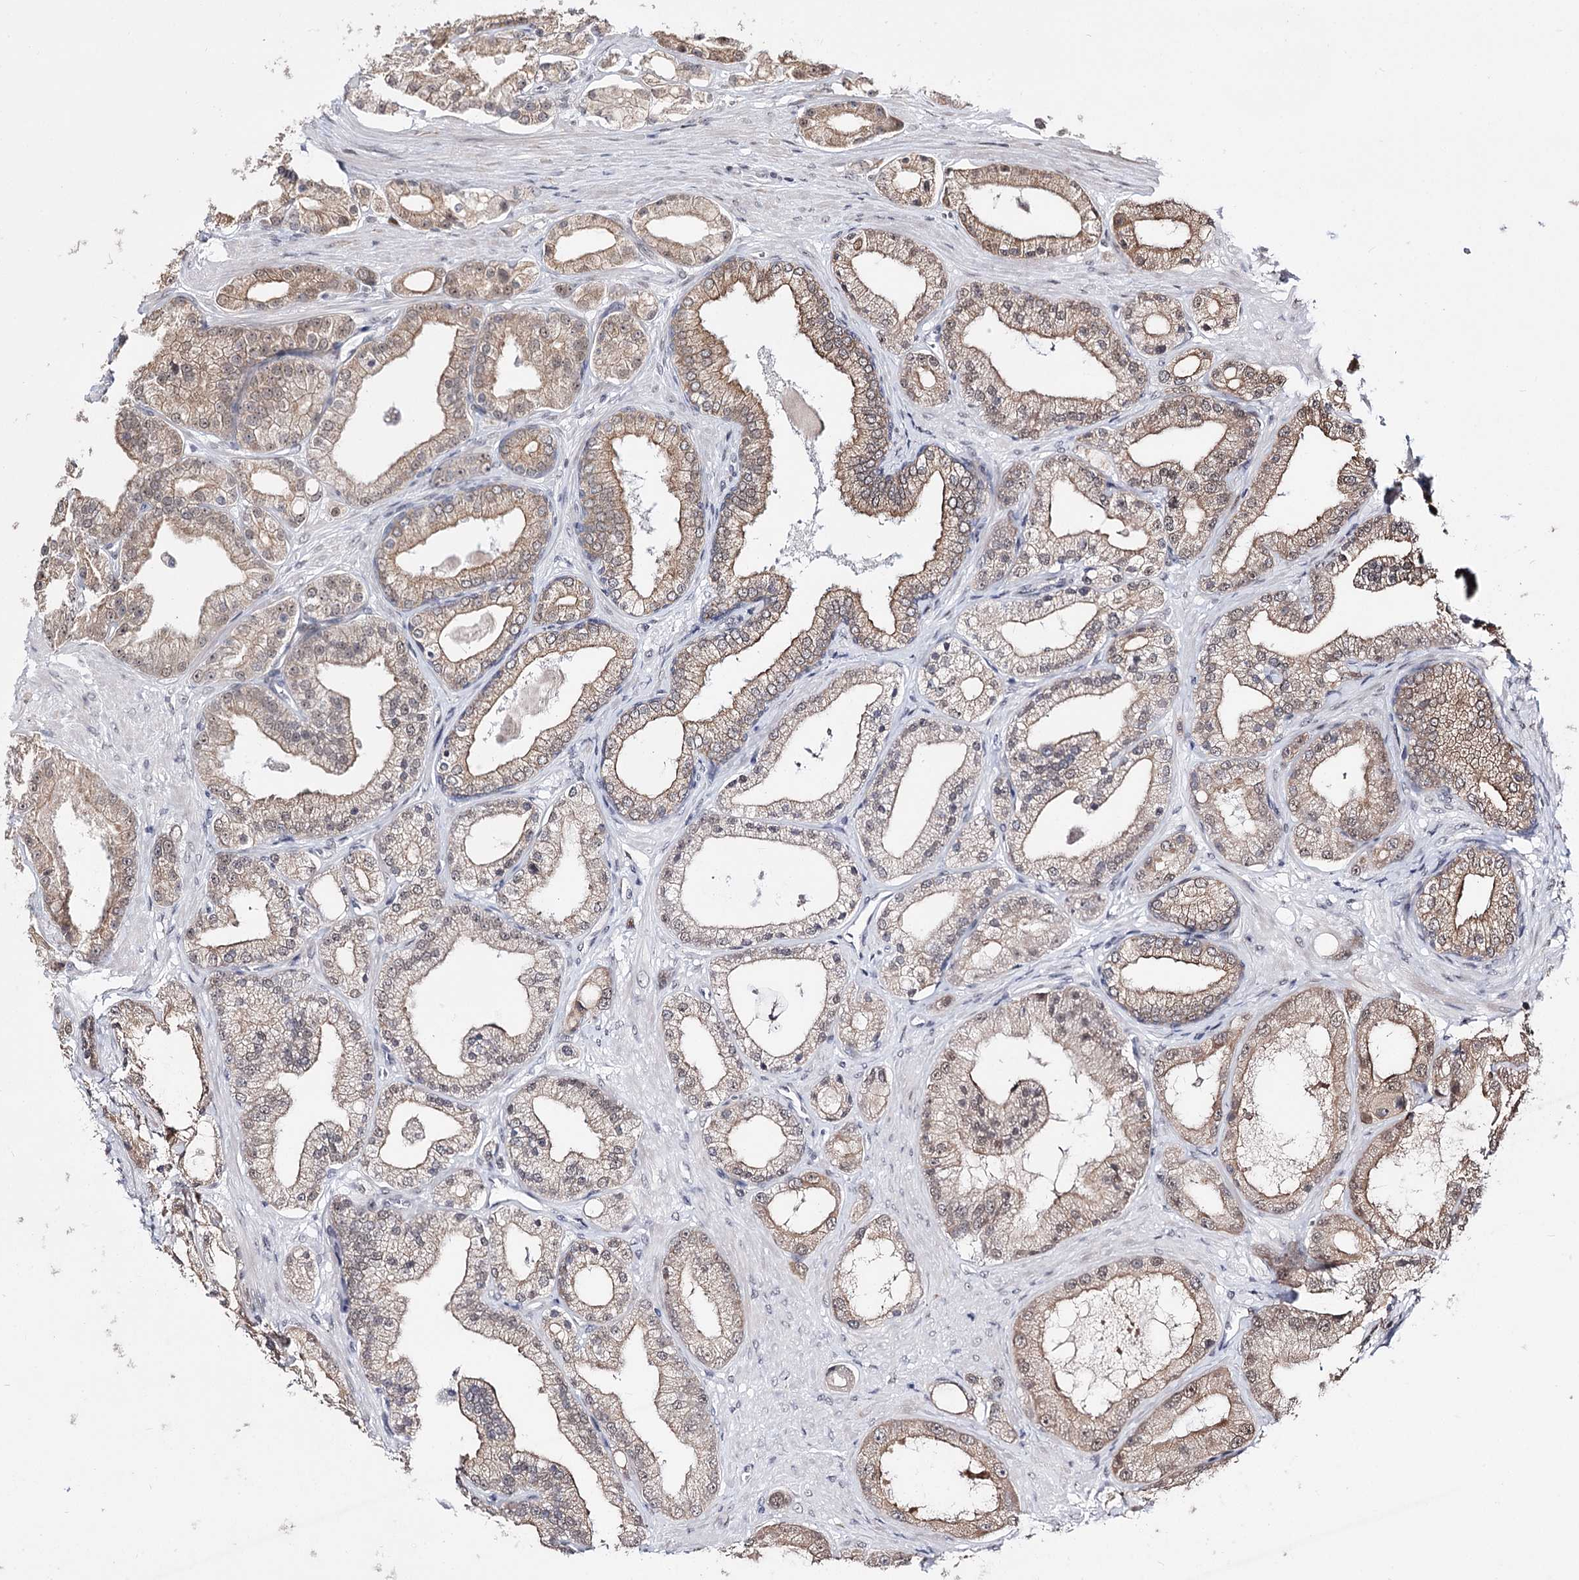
{"staining": {"intensity": "weak", "quantity": "25%-75%", "location": "cytoplasmic/membranous"}, "tissue": "prostate cancer", "cell_type": "Tumor cells", "image_type": "cancer", "snomed": [{"axis": "morphology", "description": "Adenocarcinoma, Low grade"}, {"axis": "topography", "description": "Prostate"}], "caption": "A brown stain shows weak cytoplasmic/membranous positivity of a protein in prostate low-grade adenocarcinoma tumor cells.", "gene": "STOX1", "patient": {"sex": "male", "age": 67}}